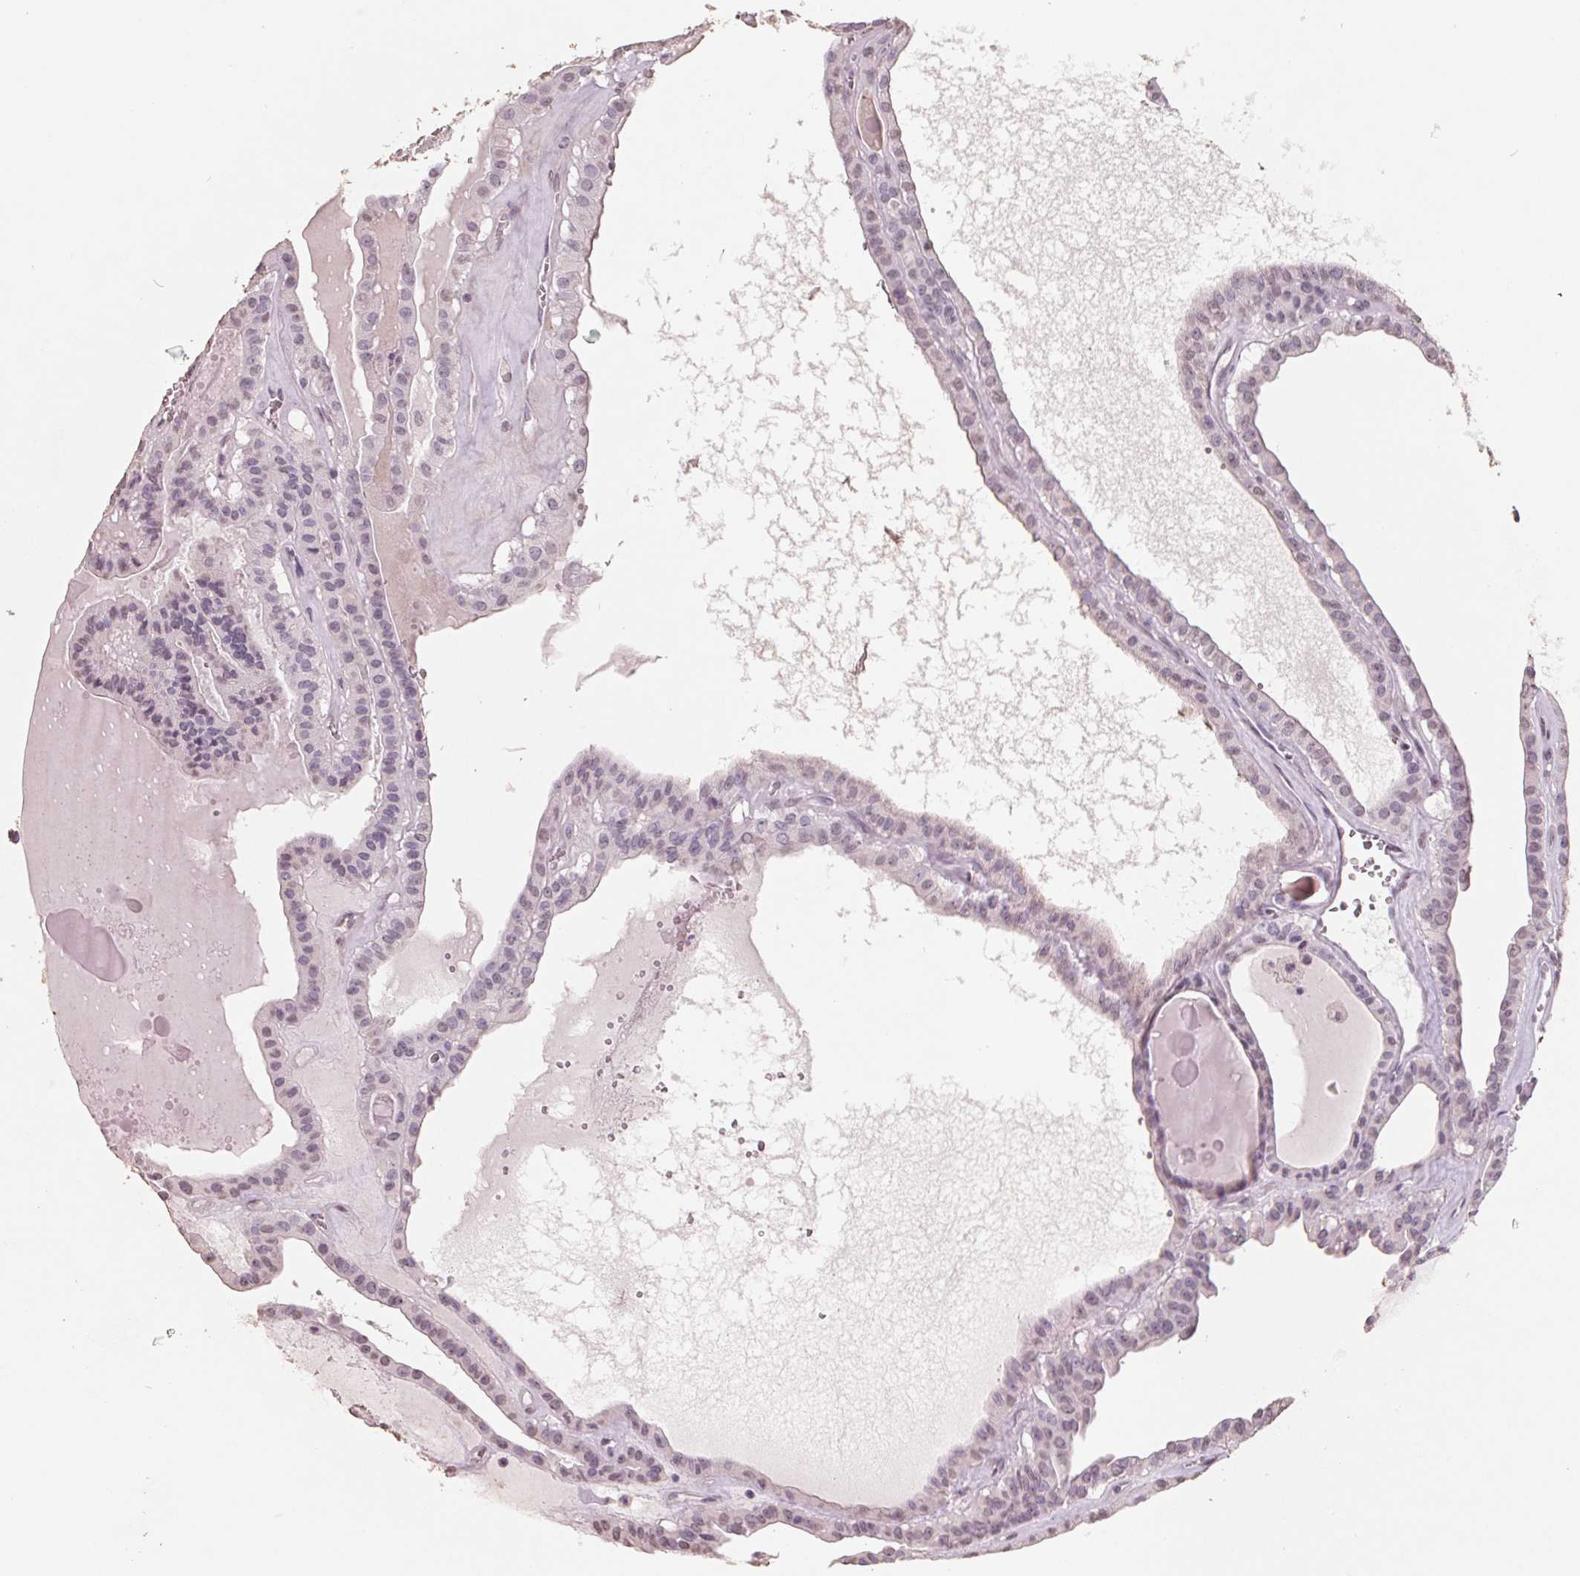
{"staining": {"intensity": "weak", "quantity": "25%-75%", "location": "nuclear"}, "tissue": "thyroid cancer", "cell_type": "Tumor cells", "image_type": "cancer", "snomed": [{"axis": "morphology", "description": "Papillary adenocarcinoma, NOS"}, {"axis": "topography", "description": "Thyroid gland"}], "caption": "Approximately 25%-75% of tumor cells in thyroid cancer reveal weak nuclear protein expression as visualized by brown immunohistochemical staining.", "gene": "FTCD", "patient": {"sex": "male", "age": 52}}